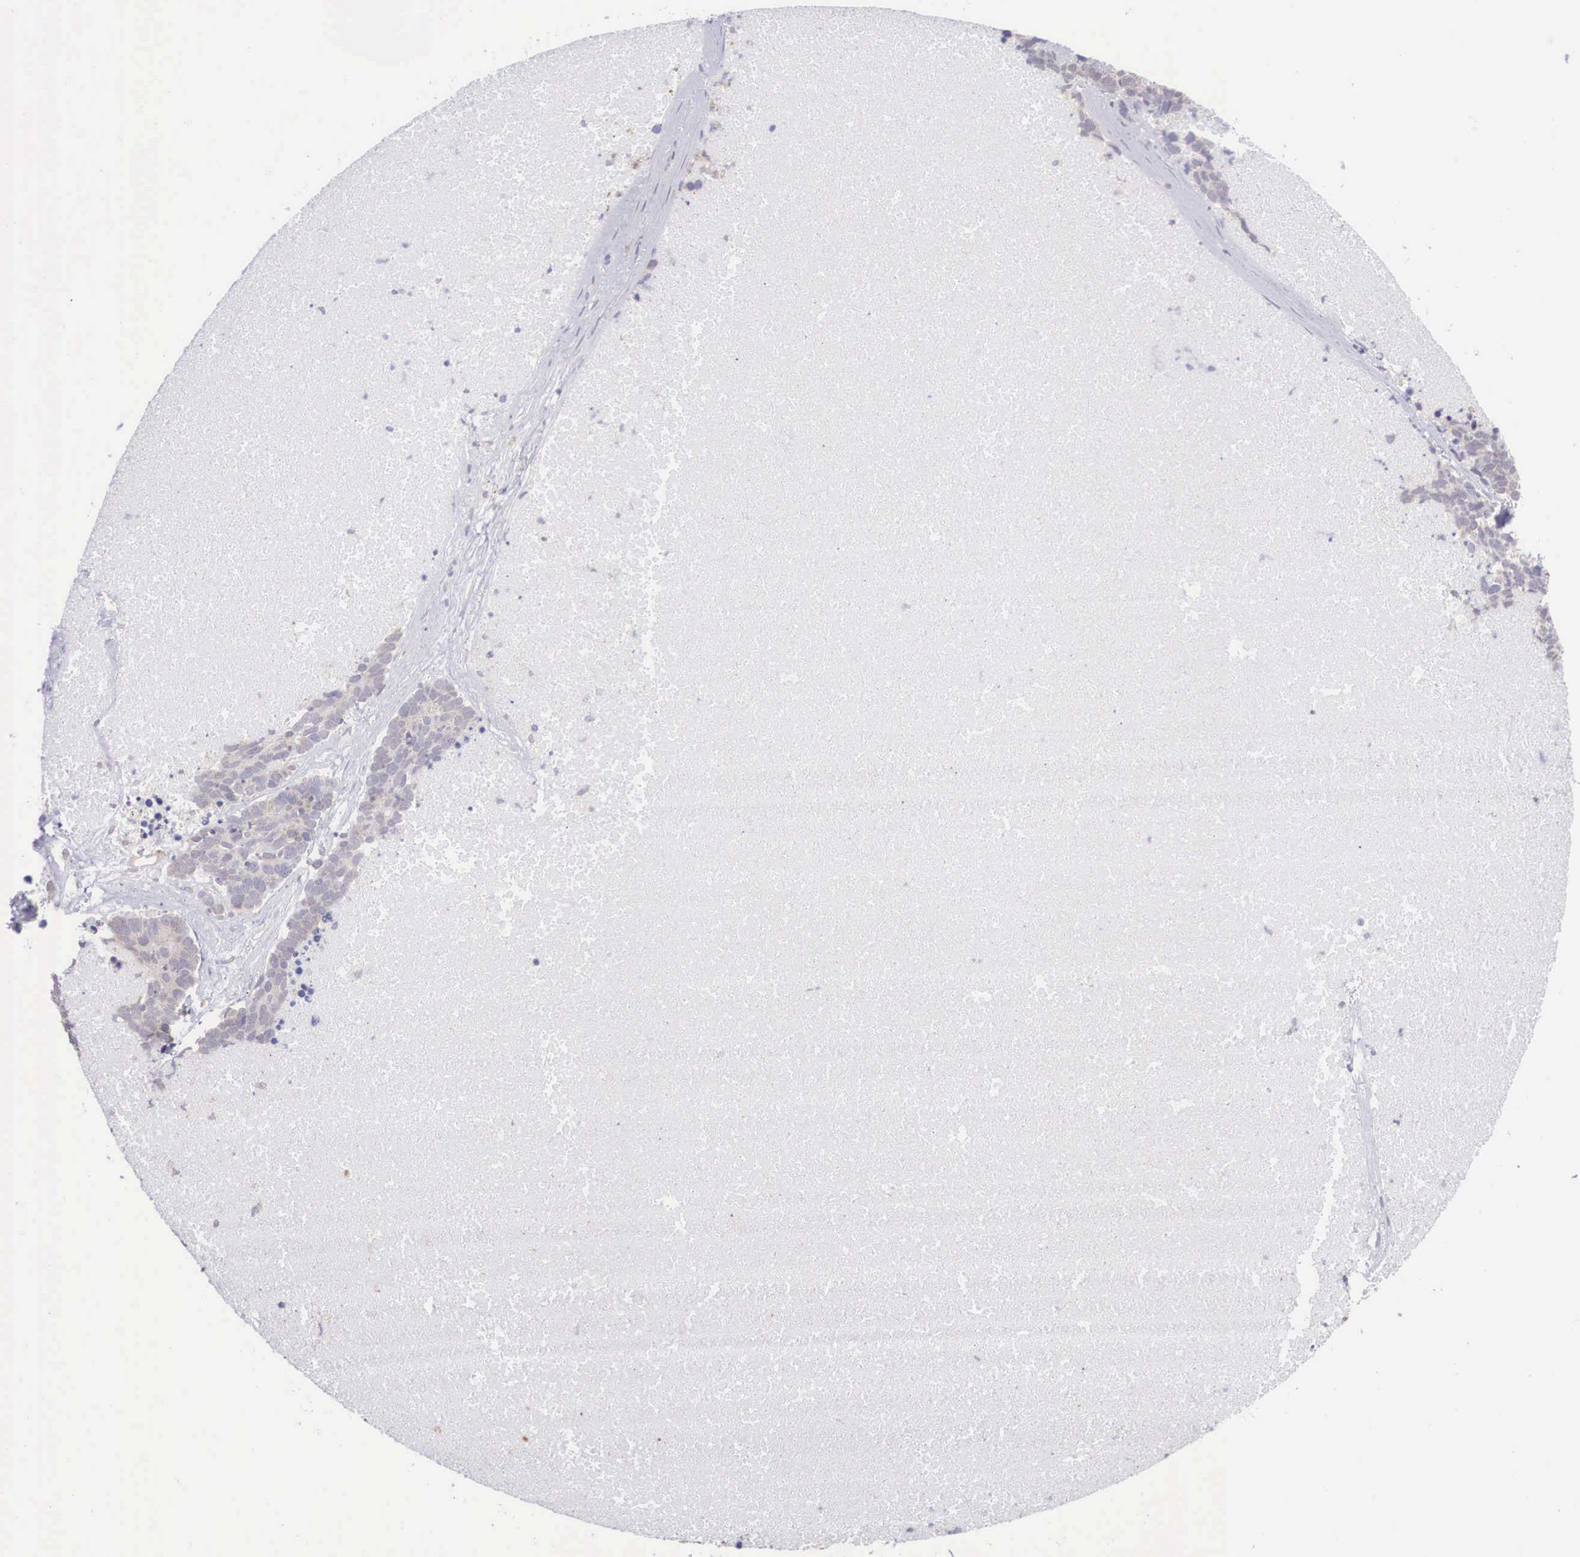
{"staining": {"intensity": "weak", "quantity": "<25%", "location": "cytoplasmic/membranous"}, "tissue": "lung cancer", "cell_type": "Tumor cells", "image_type": "cancer", "snomed": [{"axis": "morphology", "description": "Neoplasm, malignant, NOS"}, {"axis": "topography", "description": "Lung"}], "caption": "This is an immunohistochemistry (IHC) histopathology image of malignant neoplasm (lung). There is no staining in tumor cells.", "gene": "SLC25A21", "patient": {"sex": "female", "age": 75}}